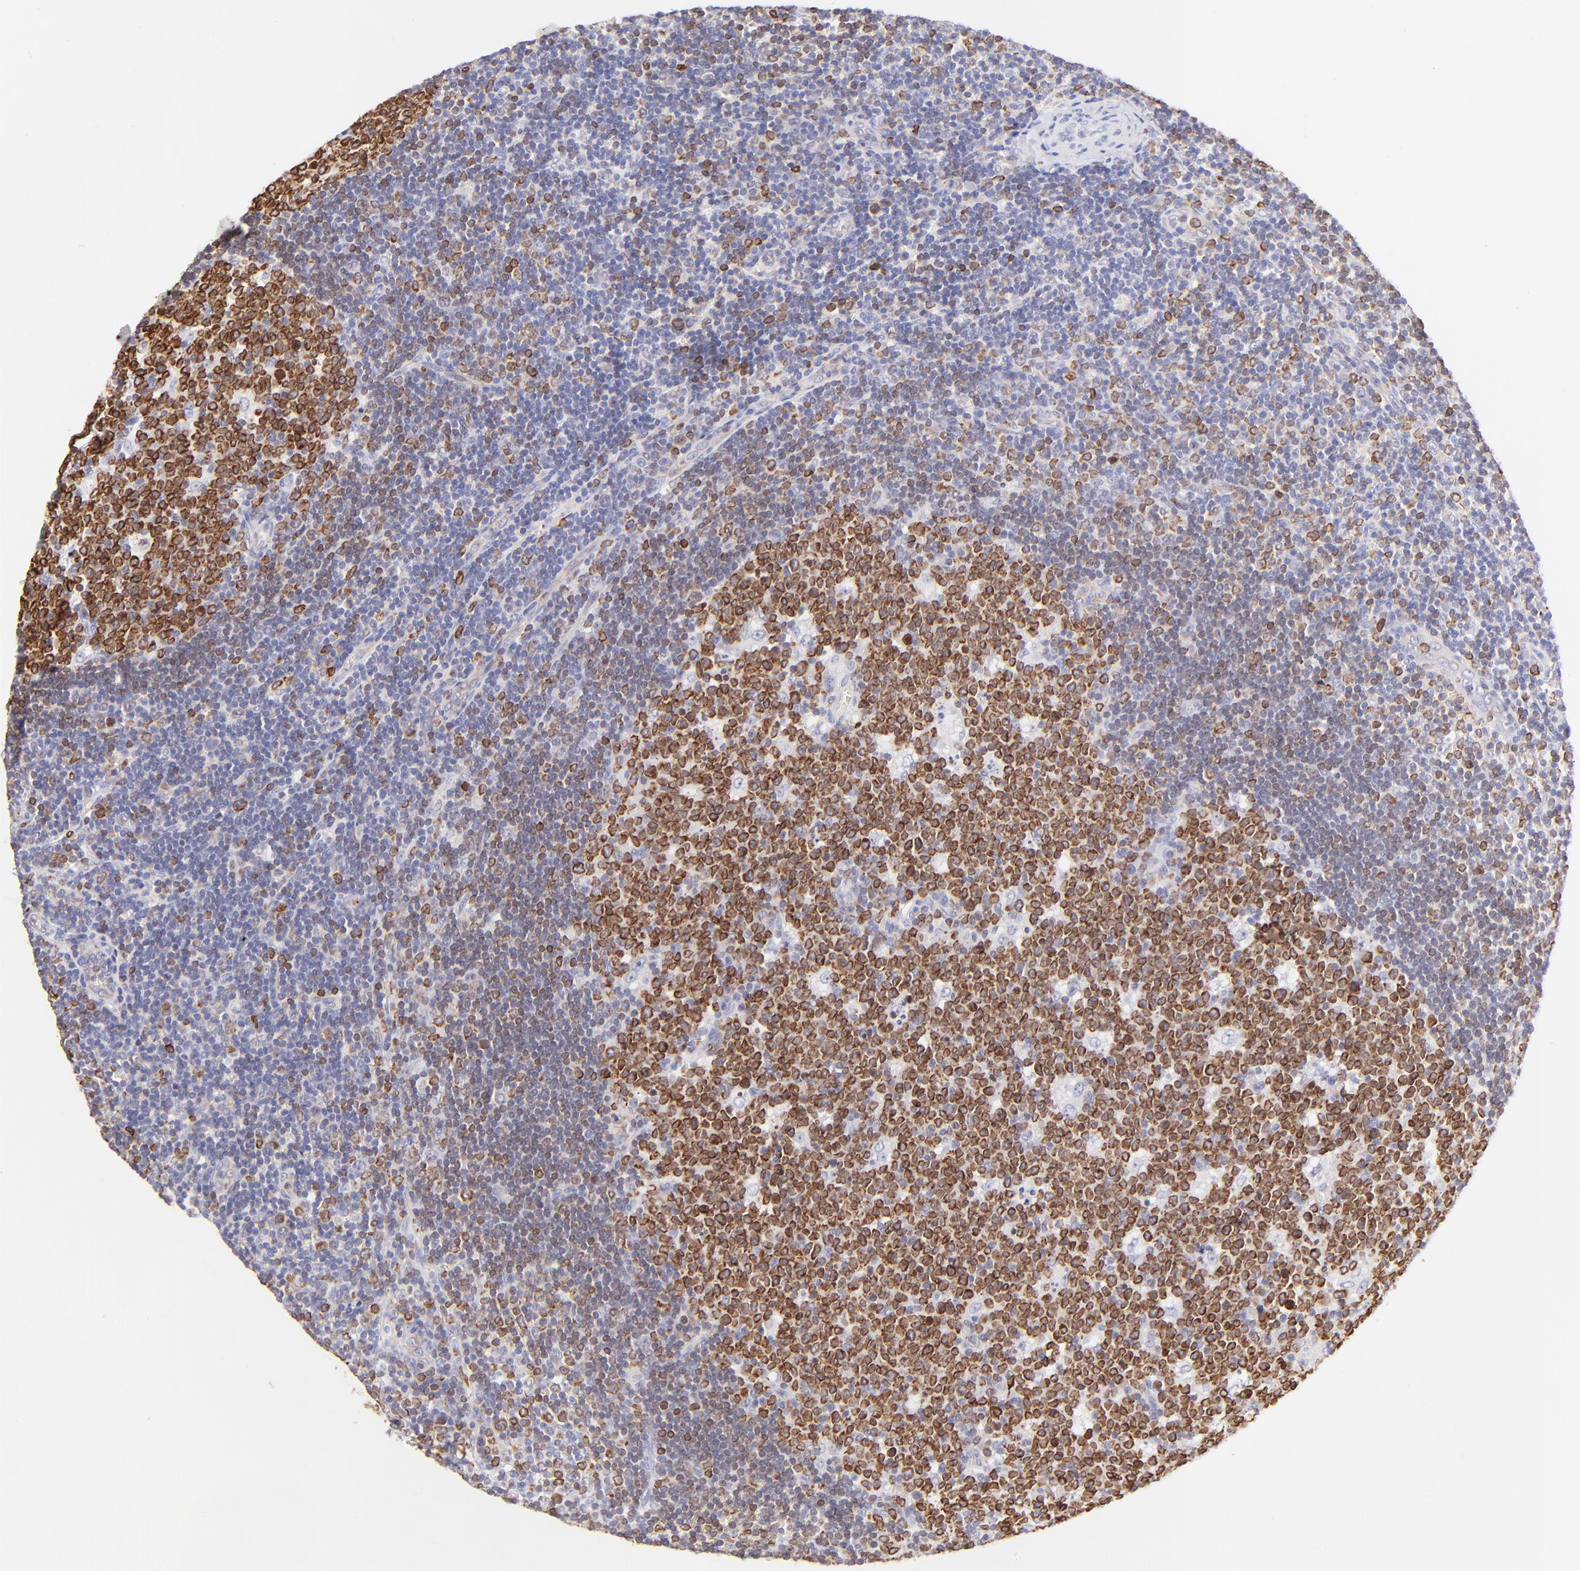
{"staining": {"intensity": "strong", "quantity": ">75%", "location": "cytoplasmic/membranous"}, "tissue": "lymph node", "cell_type": "Germinal center cells", "image_type": "normal", "snomed": [{"axis": "morphology", "description": "Normal tissue, NOS"}, {"axis": "topography", "description": "Lymph node"}, {"axis": "topography", "description": "Salivary gland"}], "caption": "Lymph node stained for a protein displays strong cytoplasmic/membranous positivity in germinal center cells.", "gene": "IRAG2", "patient": {"sex": "male", "age": 8}}